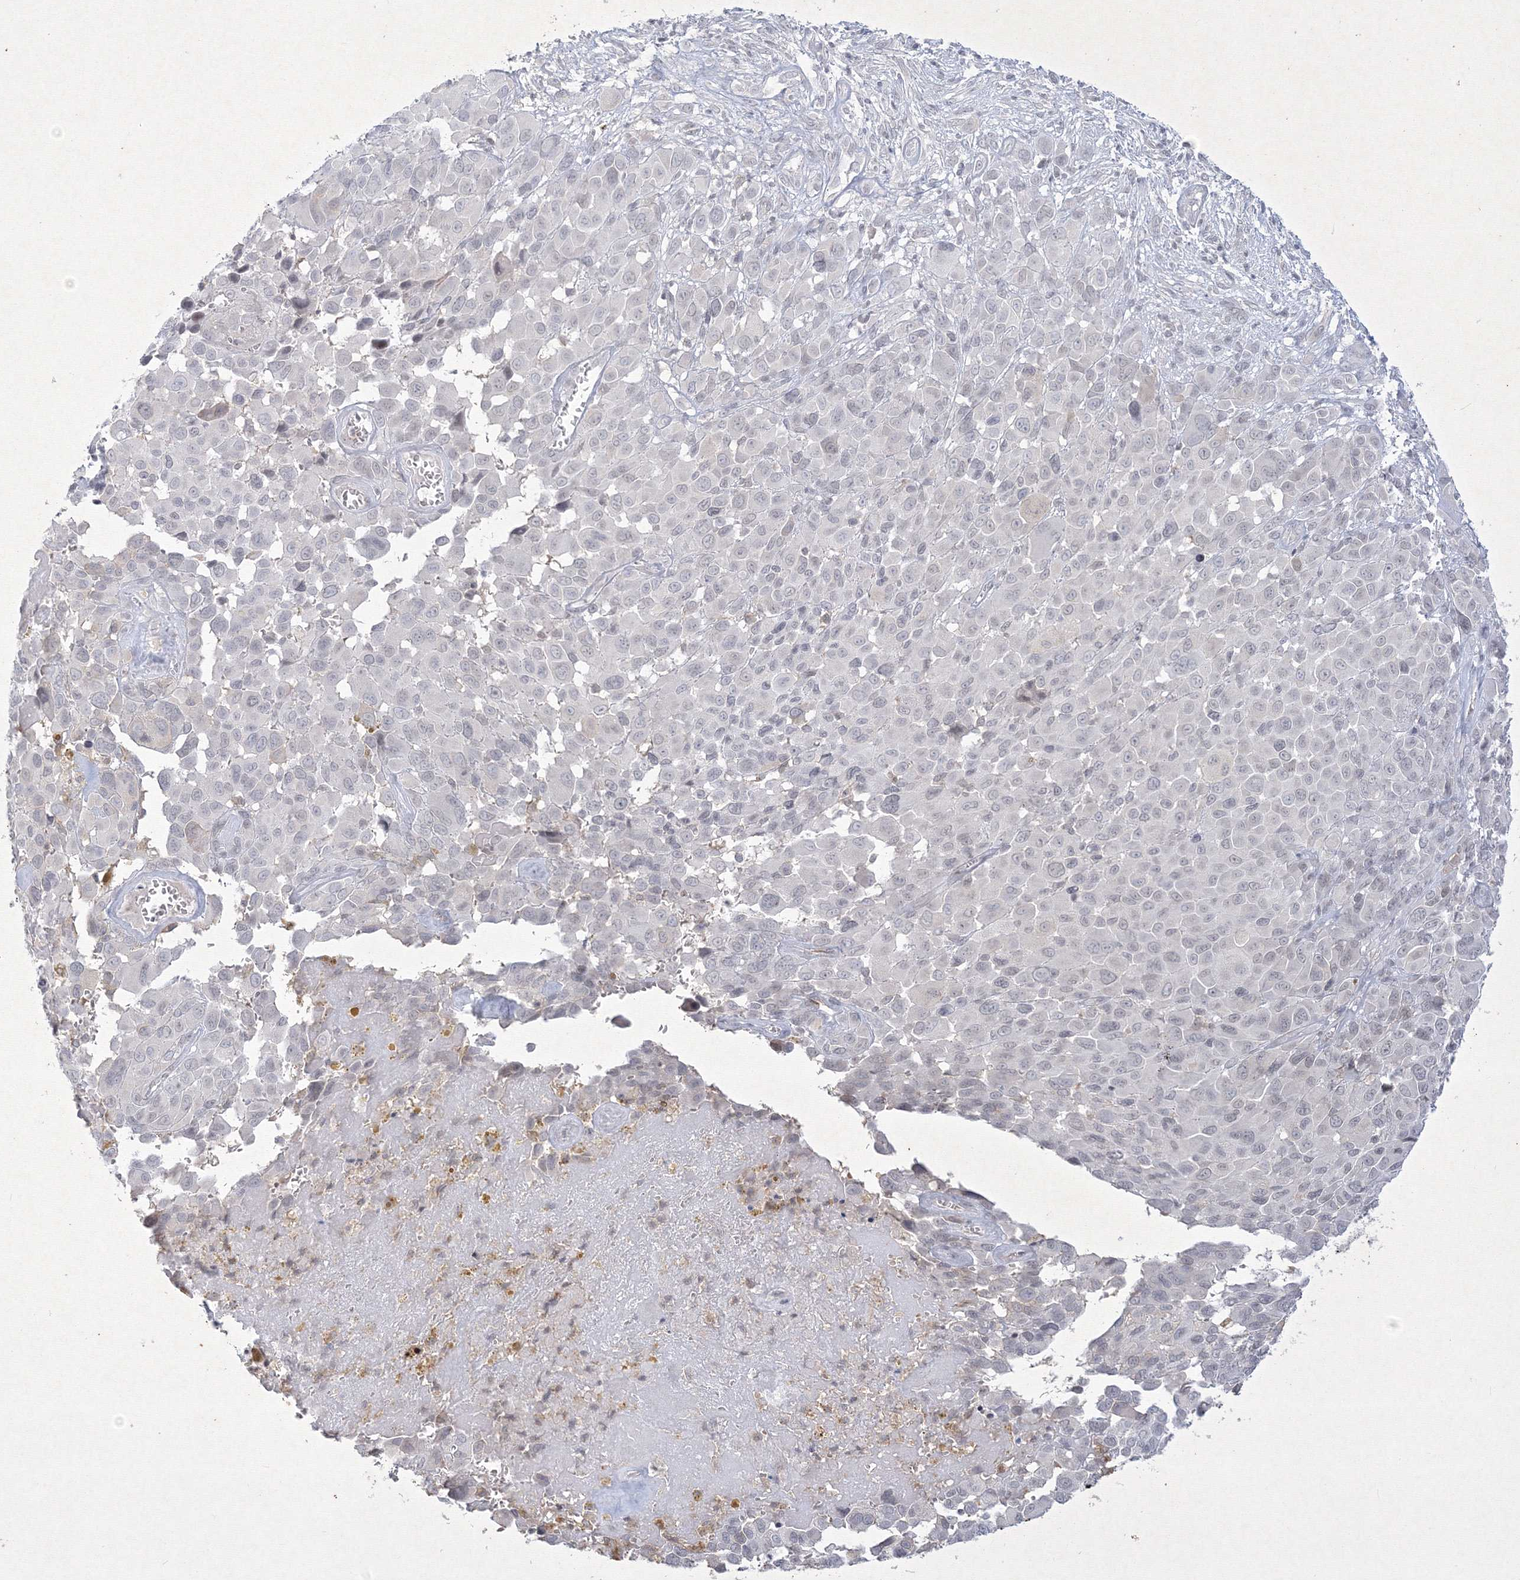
{"staining": {"intensity": "negative", "quantity": "none", "location": "none"}, "tissue": "melanoma", "cell_type": "Tumor cells", "image_type": "cancer", "snomed": [{"axis": "morphology", "description": "Malignant melanoma, NOS"}, {"axis": "topography", "description": "Skin of trunk"}], "caption": "An image of human melanoma is negative for staining in tumor cells.", "gene": "NXPE3", "patient": {"sex": "male", "age": 71}}